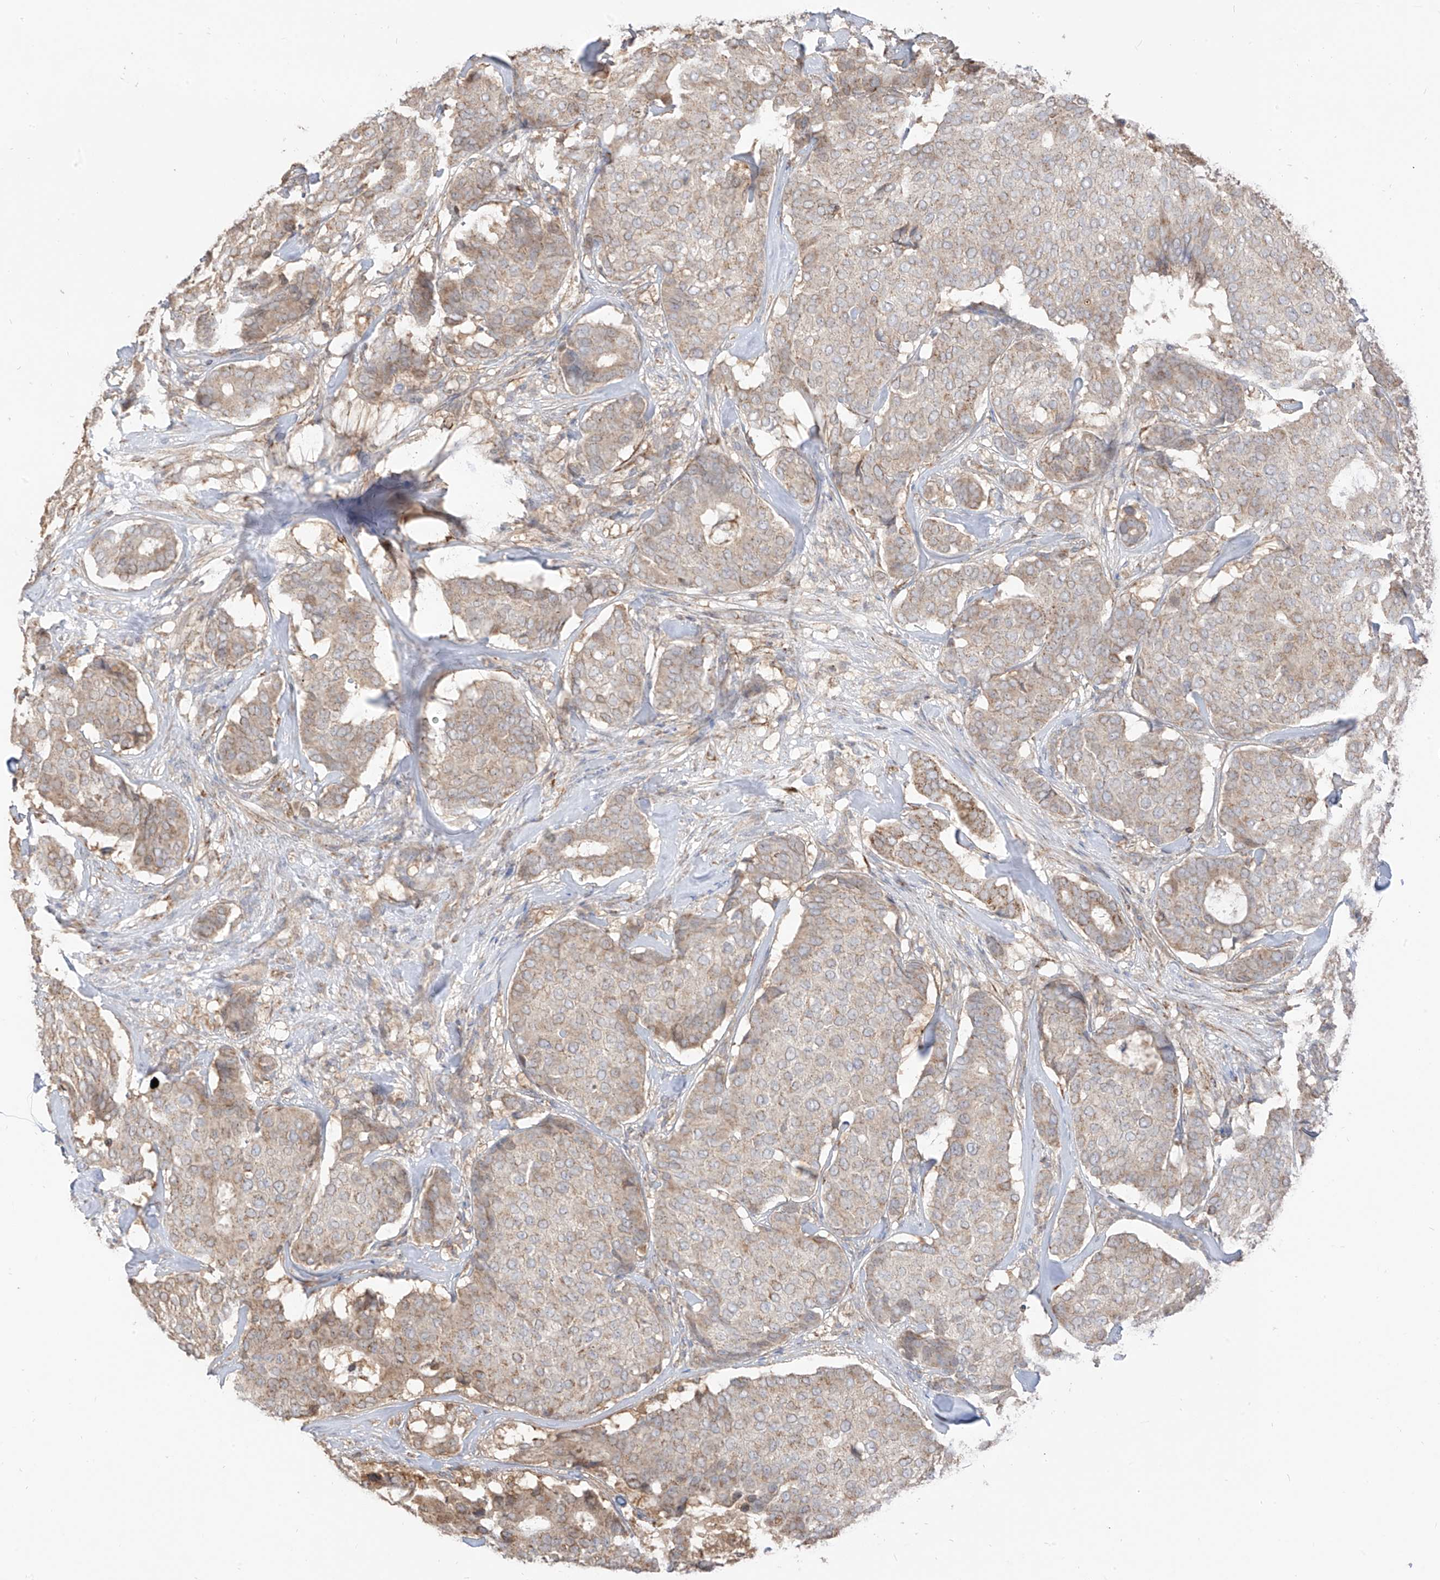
{"staining": {"intensity": "weak", "quantity": ">75%", "location": "cytoplasmic/membranous"}, "tissue": "breast cancer", "cell_type": "Tumor cells", "image_type": "cancer", "snomed": [{"axis": "morphology", "description": "Duct carcinoma"}, {"axis": "topography", "description": "Breast"}], "caption": "Human breast intraductal carcinoma stained for a protein (brown) shows weak cytoplasmic/membranous positive positivity in about >75% of tumor cells.", "gene": "ETHE1", "patient": {"sex": "female", "age": 75}}